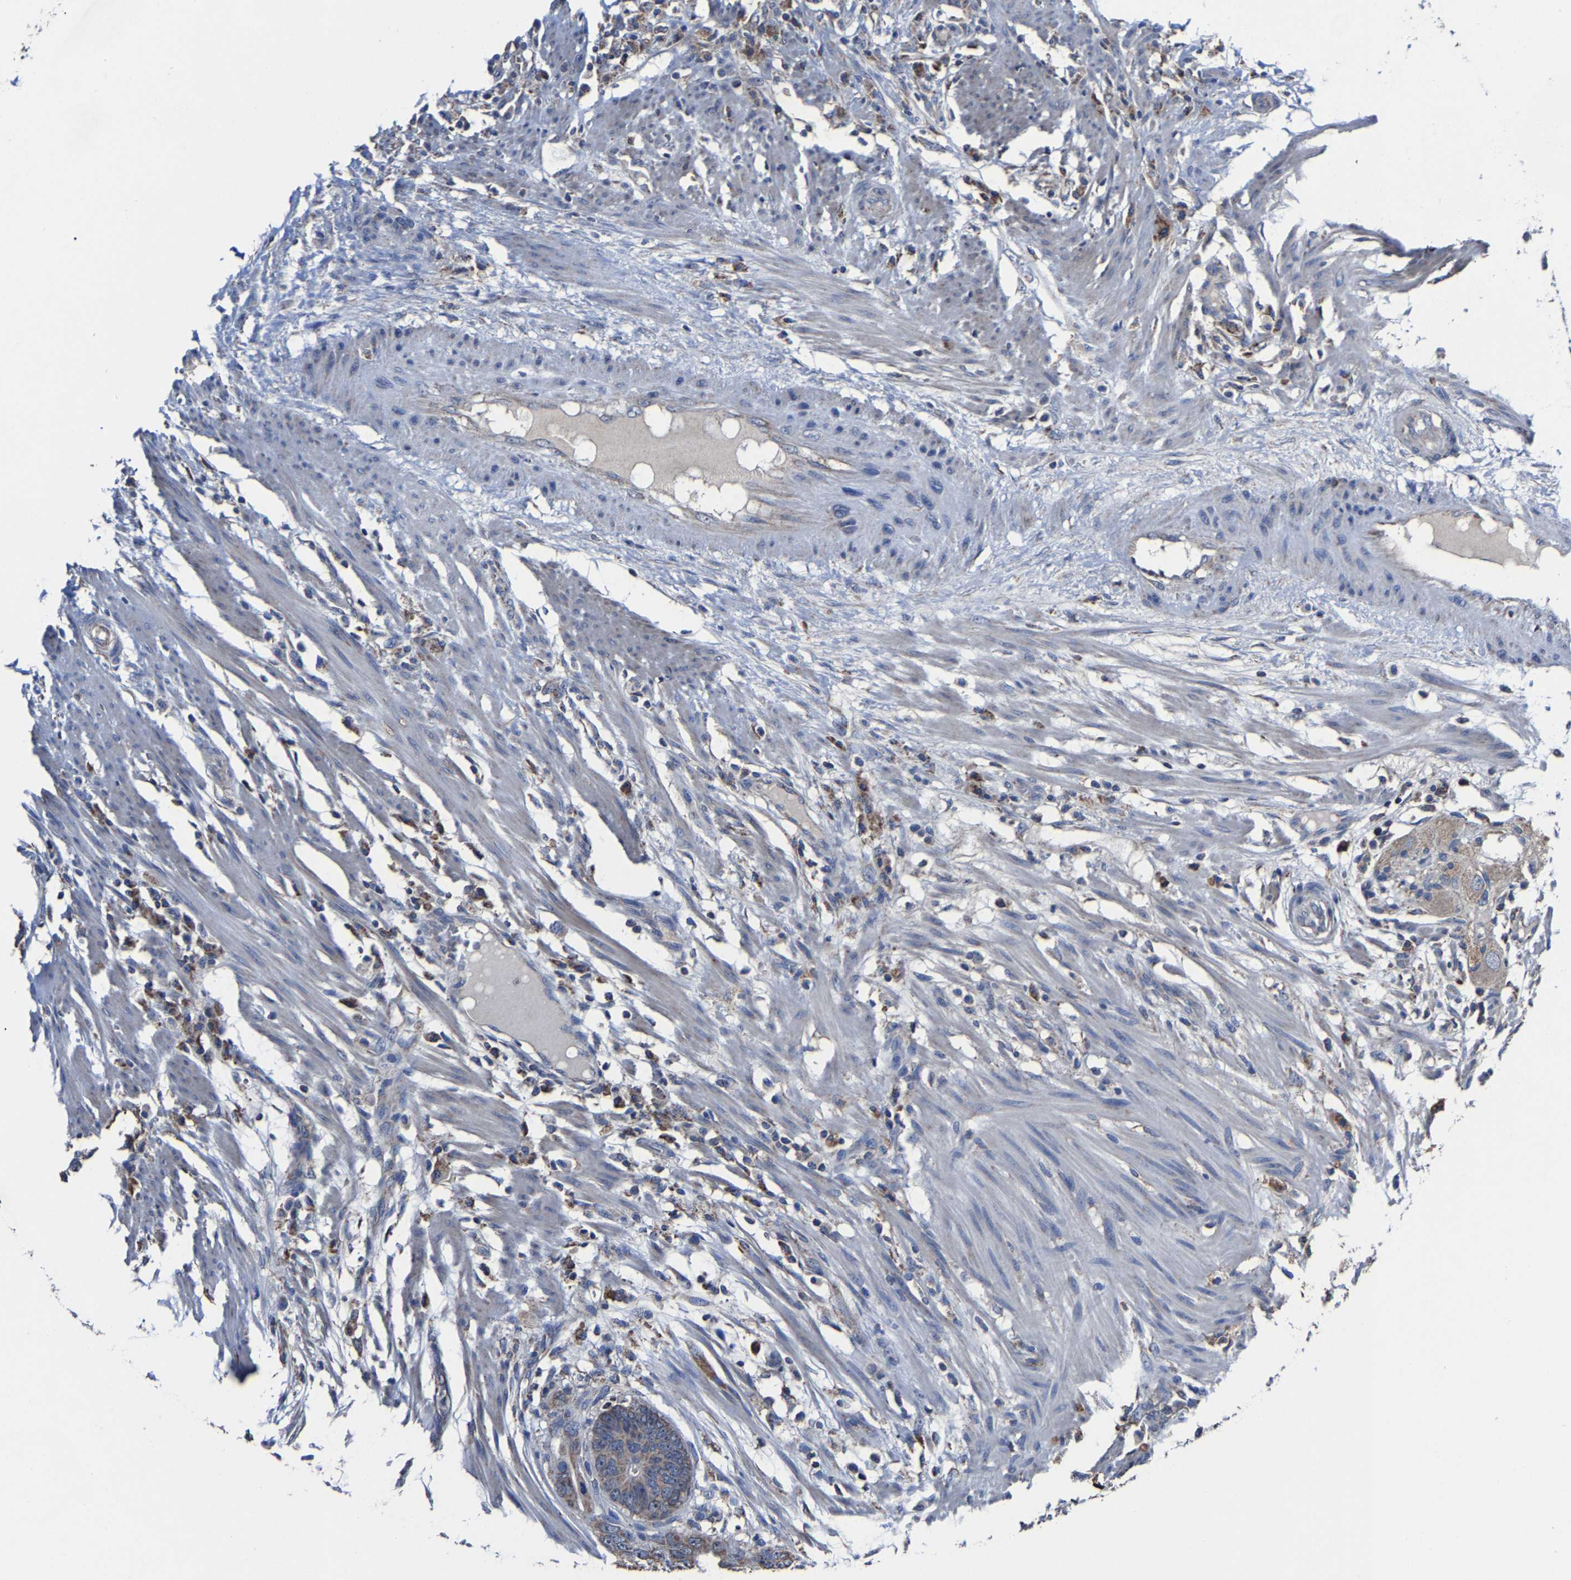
{"staining": {"intensity": "weak", "quantity": "<25%", "location": "cytoplasmic/membranous"}, "tissue": "colorectal cancer", "cell_type": "Tumor cells", "image_type": "cancer", "snomed": [{"axis": "morphology", "description": "Adenocarcinoma, NOS"}, {"axis": "topography", "description": "Colon"}], "caption": "DAB (3,3'-diaminobenzidine) immunohistochemical staining of colorectal cancer (adenocarcinoma) shows no significant expression in tumor cells.", "gene": "ZCCHC7", "patient": {"sex": "male", "age": 56}}